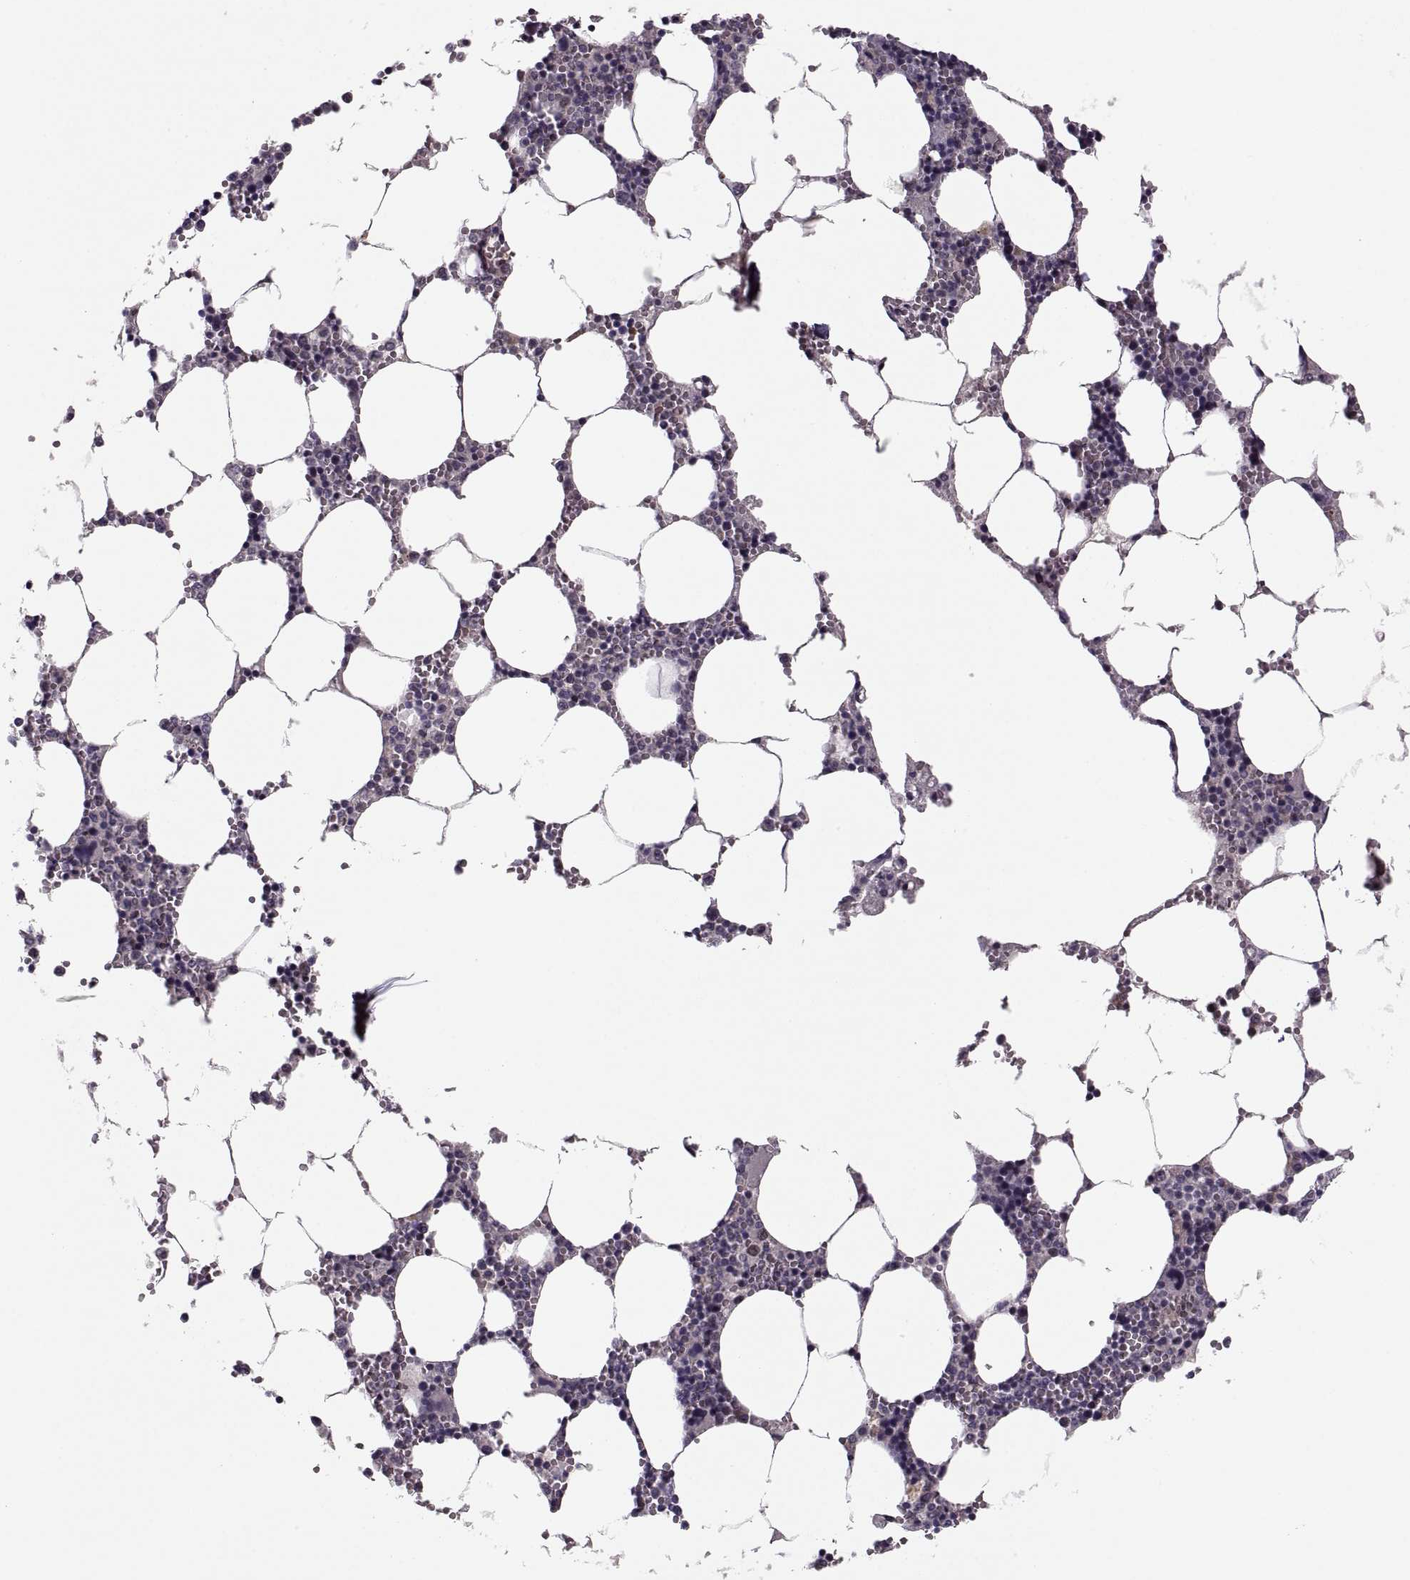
{"staining": {"intensity": "negative", "quantity": "none", "location": "none"}, "tissue": "bone marrow", "cell_type": "Hematopoietic cells", "image_type": "normal", "snomed": [{"axis": "morphology", "description": "Normal tissue, NOS"}, {"axis": "topography", "description": "Bone marrow"}], "caption": "Bone marrow stained for a protein using immunohistochemistry shows no expression hematopoietic cells.", "gene": "CACNA1F", "patient": {"sex": "female", "age": 64}}